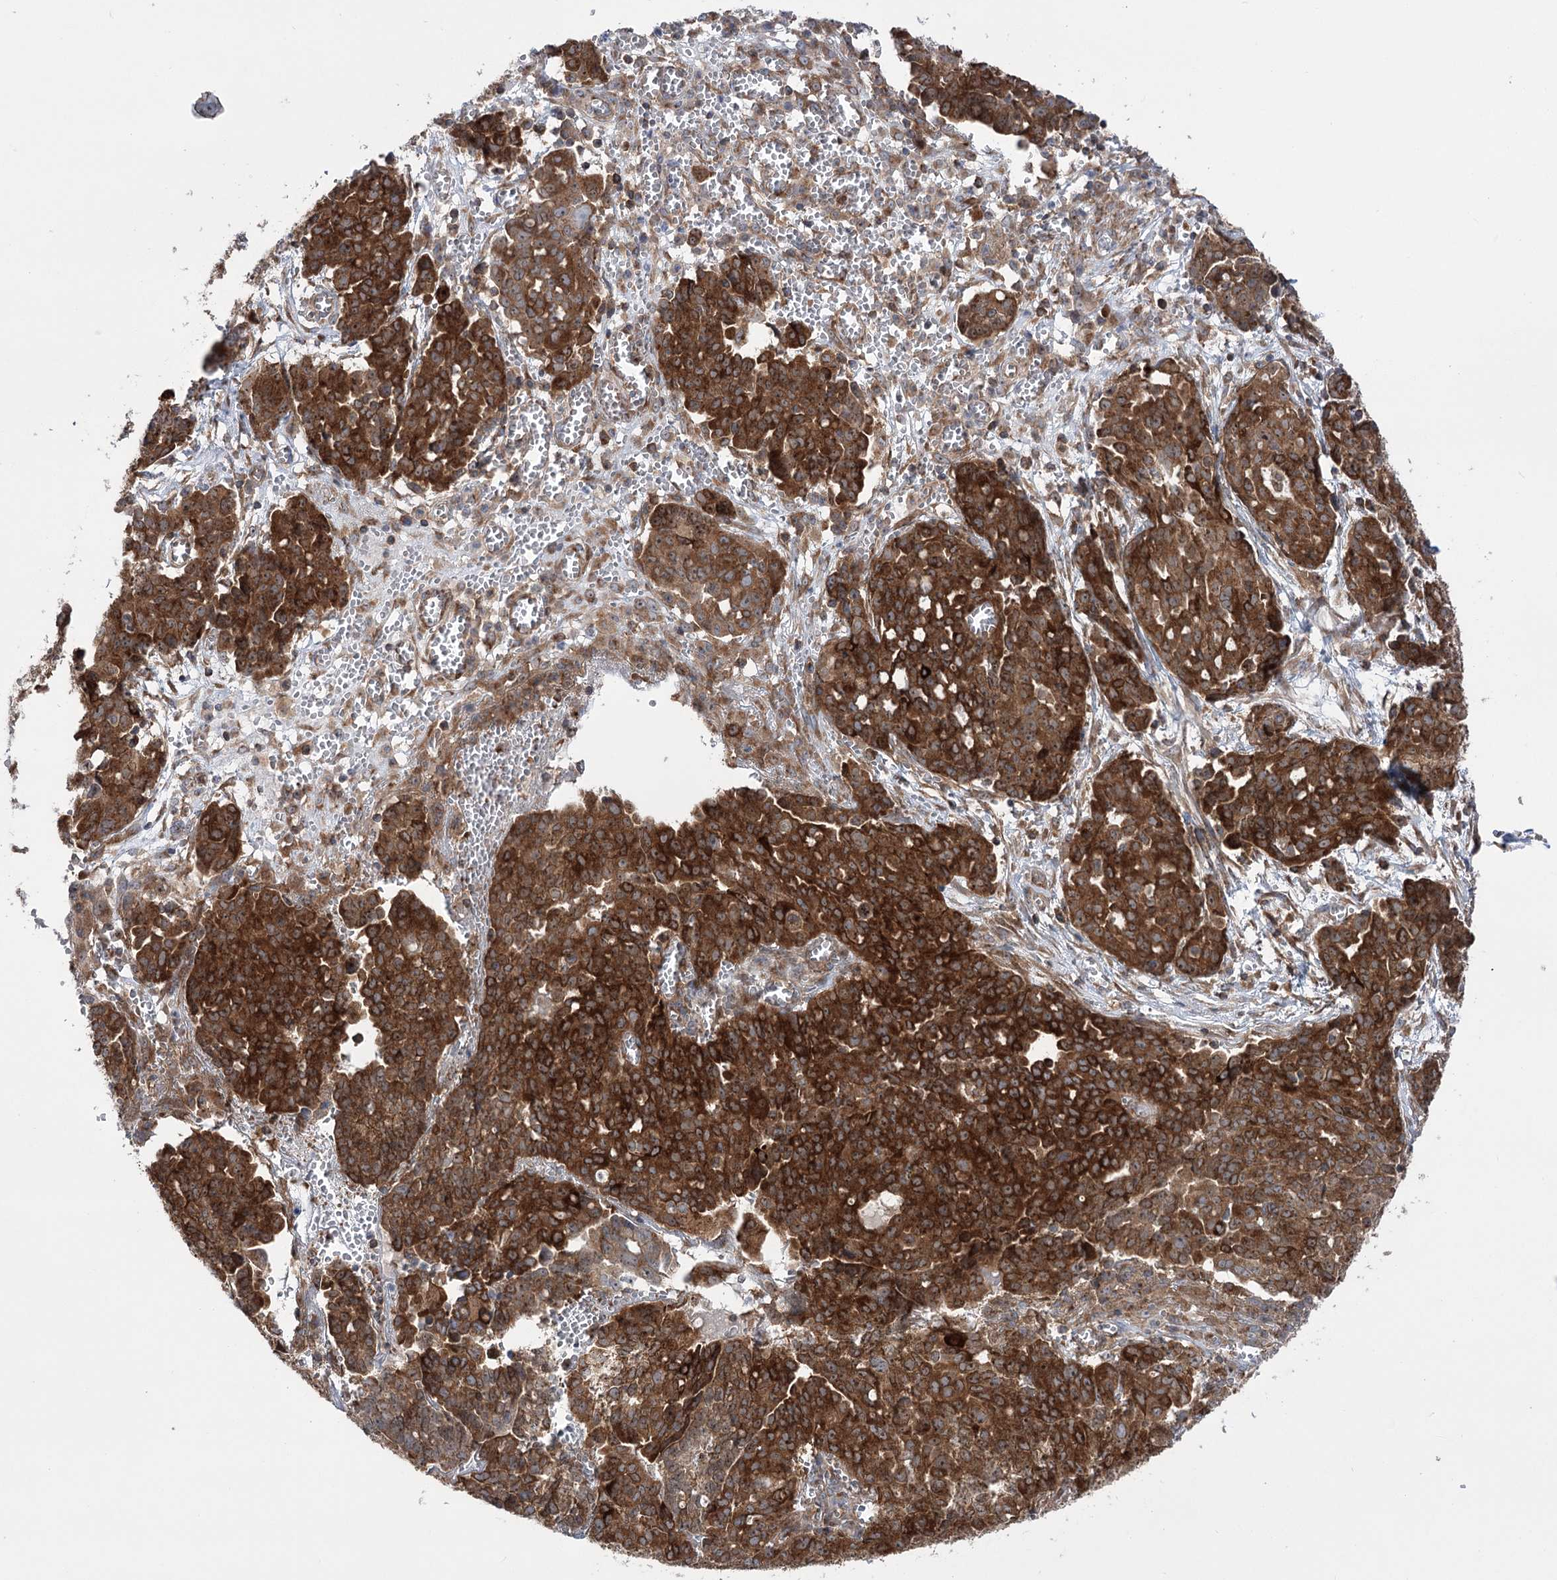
{"staining": {"intensity": "strong", "quantity": ">75%", "location": "cytoplasmic/membranous"}, "tissue": "ovarian cancer", "cell_type": "Tumor cells", "image_type": "cancer", "snomed": [{"axis": "morphology", "description": "Cystadenocarcinoma, serous, NOS"}, {"axis": "topography", "description": "Soft tissue"}, {"axis": "topography", "description": "Ovary"}], "caption": "Brown immunohistochemical staining in ovarian serous cystadenocarcinoma exhibits strong cytoplasmic/membranous staining in approximately >75% of tumor cells. (Stains: DAB (3,3'-diaminobenzidine) in brown, nuclei in blue, Microscopy: brightfield microscopy at high magnification).", "gene": "ZNF622", "patient": {"sex": "female", "age": 57}}